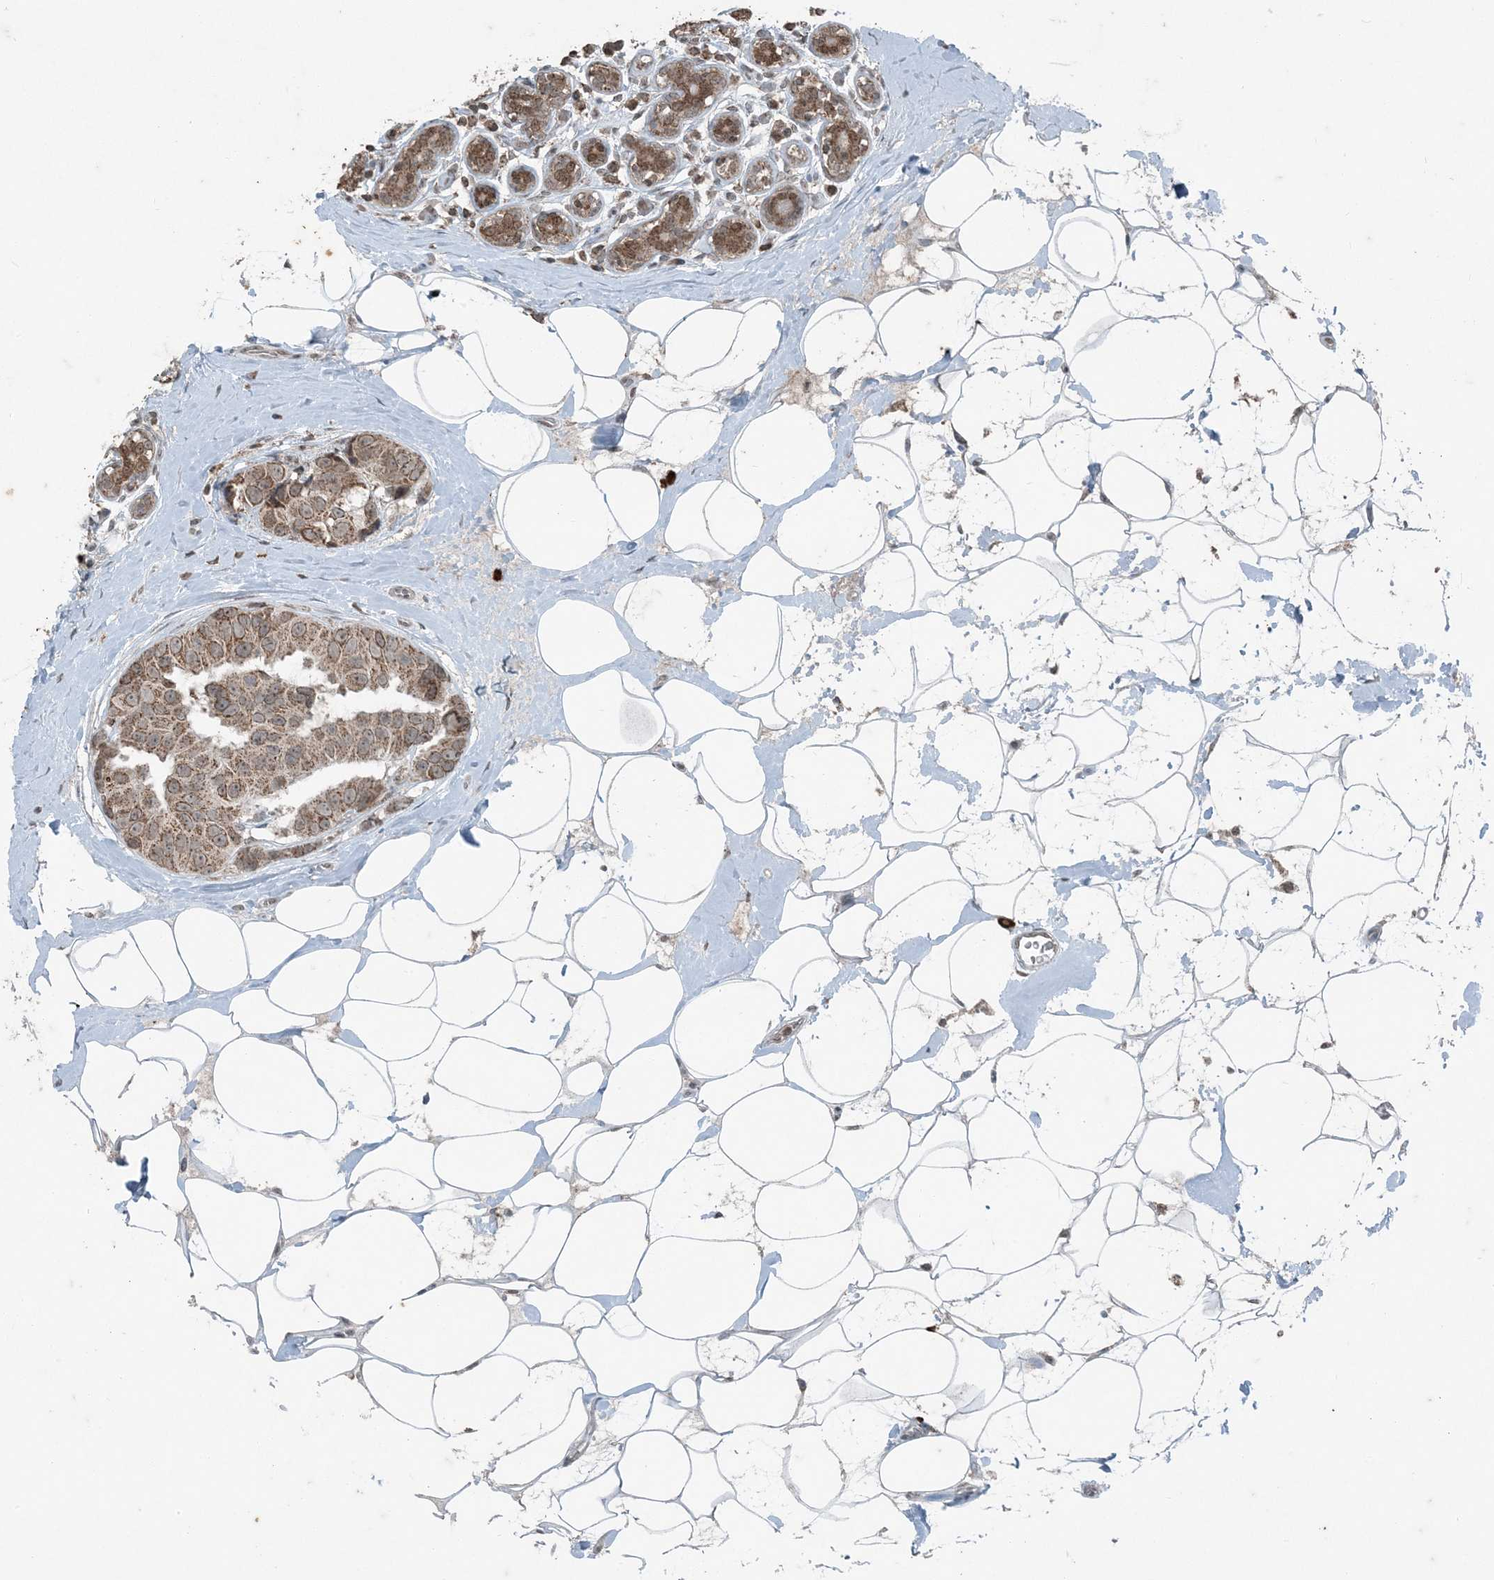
{"staining": {"intensity": "moderate", "quantity": ">75%", "location": "cytoplasmic/membranous"}, "tissue": "breast cancer", "cell_type": "Tumor cells", "image_type": "cancer", "snomed": [{"axis": "morphology", "description": "Normal tissue, NOS"}, {"axis": "morphology", "description": "Duct carcinoma"}, {"axis": "topography", "description": "Breast"}], "caption": "This is a micrograph of immunohistochemistry (IHC) staining of breast cancer (invasive ductal carcinoma), which shows moderate expression in the cytoplasmic/membranous of tumor cells.", "gene": "GNL1", "patient": {"sex": "female", "age": 39}}